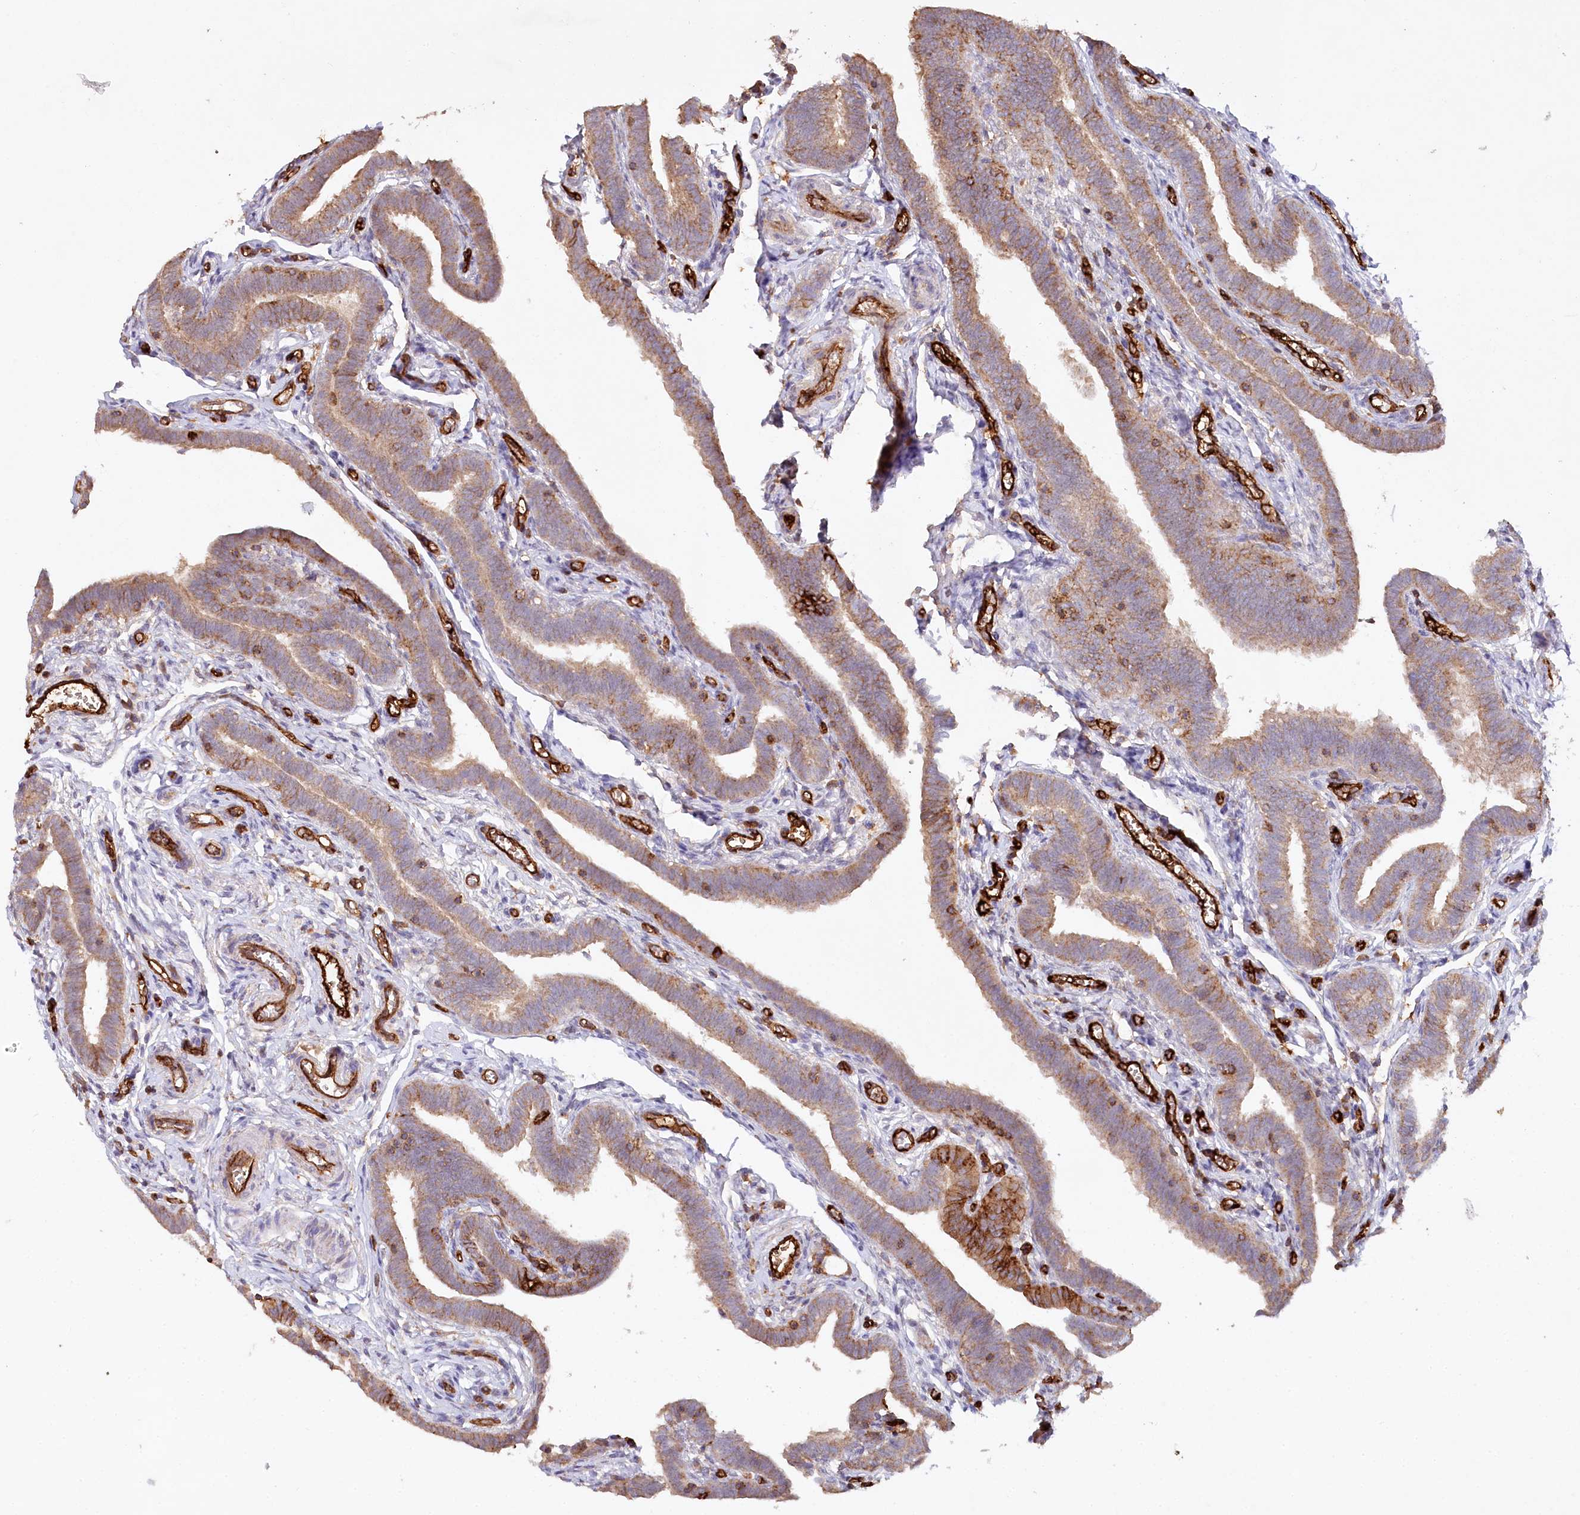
{"staining": {"intensity": "moderate", "quantity": ">75%", "location": "cytoplasmic/membranous"}, "tissue": "fallopian tube", "cell_type": "Glandular cells", "image_type": "normal", "snomed": [{"axis": "morphology", "description": "Normal tissue, NOS"}, {"axis": "topography", "description": "Fallopian tube"}], "caption": "High-magnification brightfield microscopy of normal fallopian tube stained with DAB (3,3'-diaminobenzidine) (brown) and counterstained with hematoxylin (blue). glandular cells exhibit moderate cytoplasmic/membranous positivity is present in approximately>75% of cells.", "gene": "RBP5", "patient": {"sex": "female", "age": 36}}